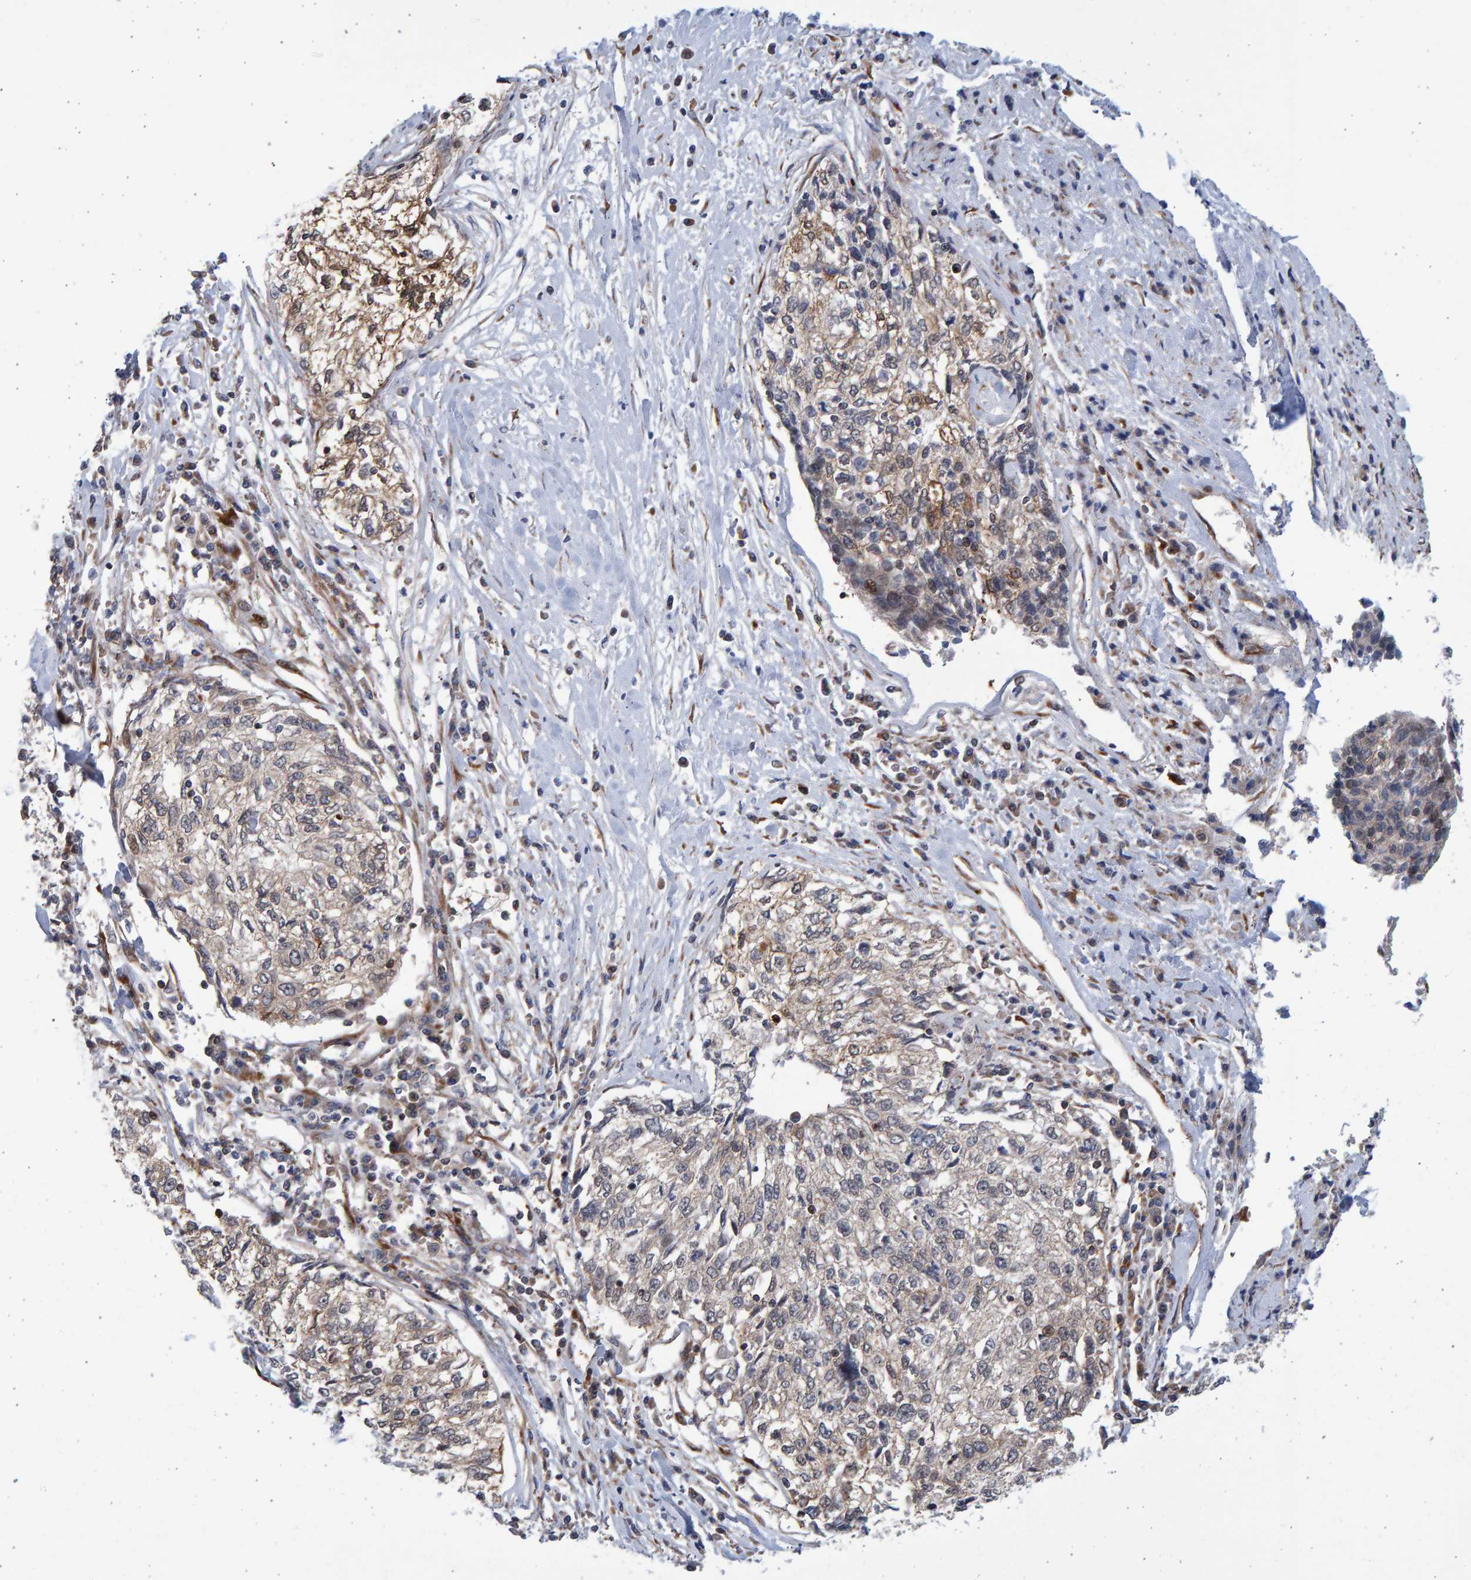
{"staining": {"intensity": "weak", "quantity": "<25%", "location": "cytoplasmic/membranous"}, "tissue": "cervical cancer", "cell_type": "Tumor cells", "image_type": "cancer", "snomed": [{"axis": "morphology", "description": "Squamous cell carcinoma, NOS"}, {"axis": "topography", "description": "Cervix"}], "caption": "Human cervical squamous cell carcinoma stained for a protein using immunohistochemistry reveals no expression in tumor cells.", "gene": "LRBA", "patient": {"sex": "female", "age": 57}}